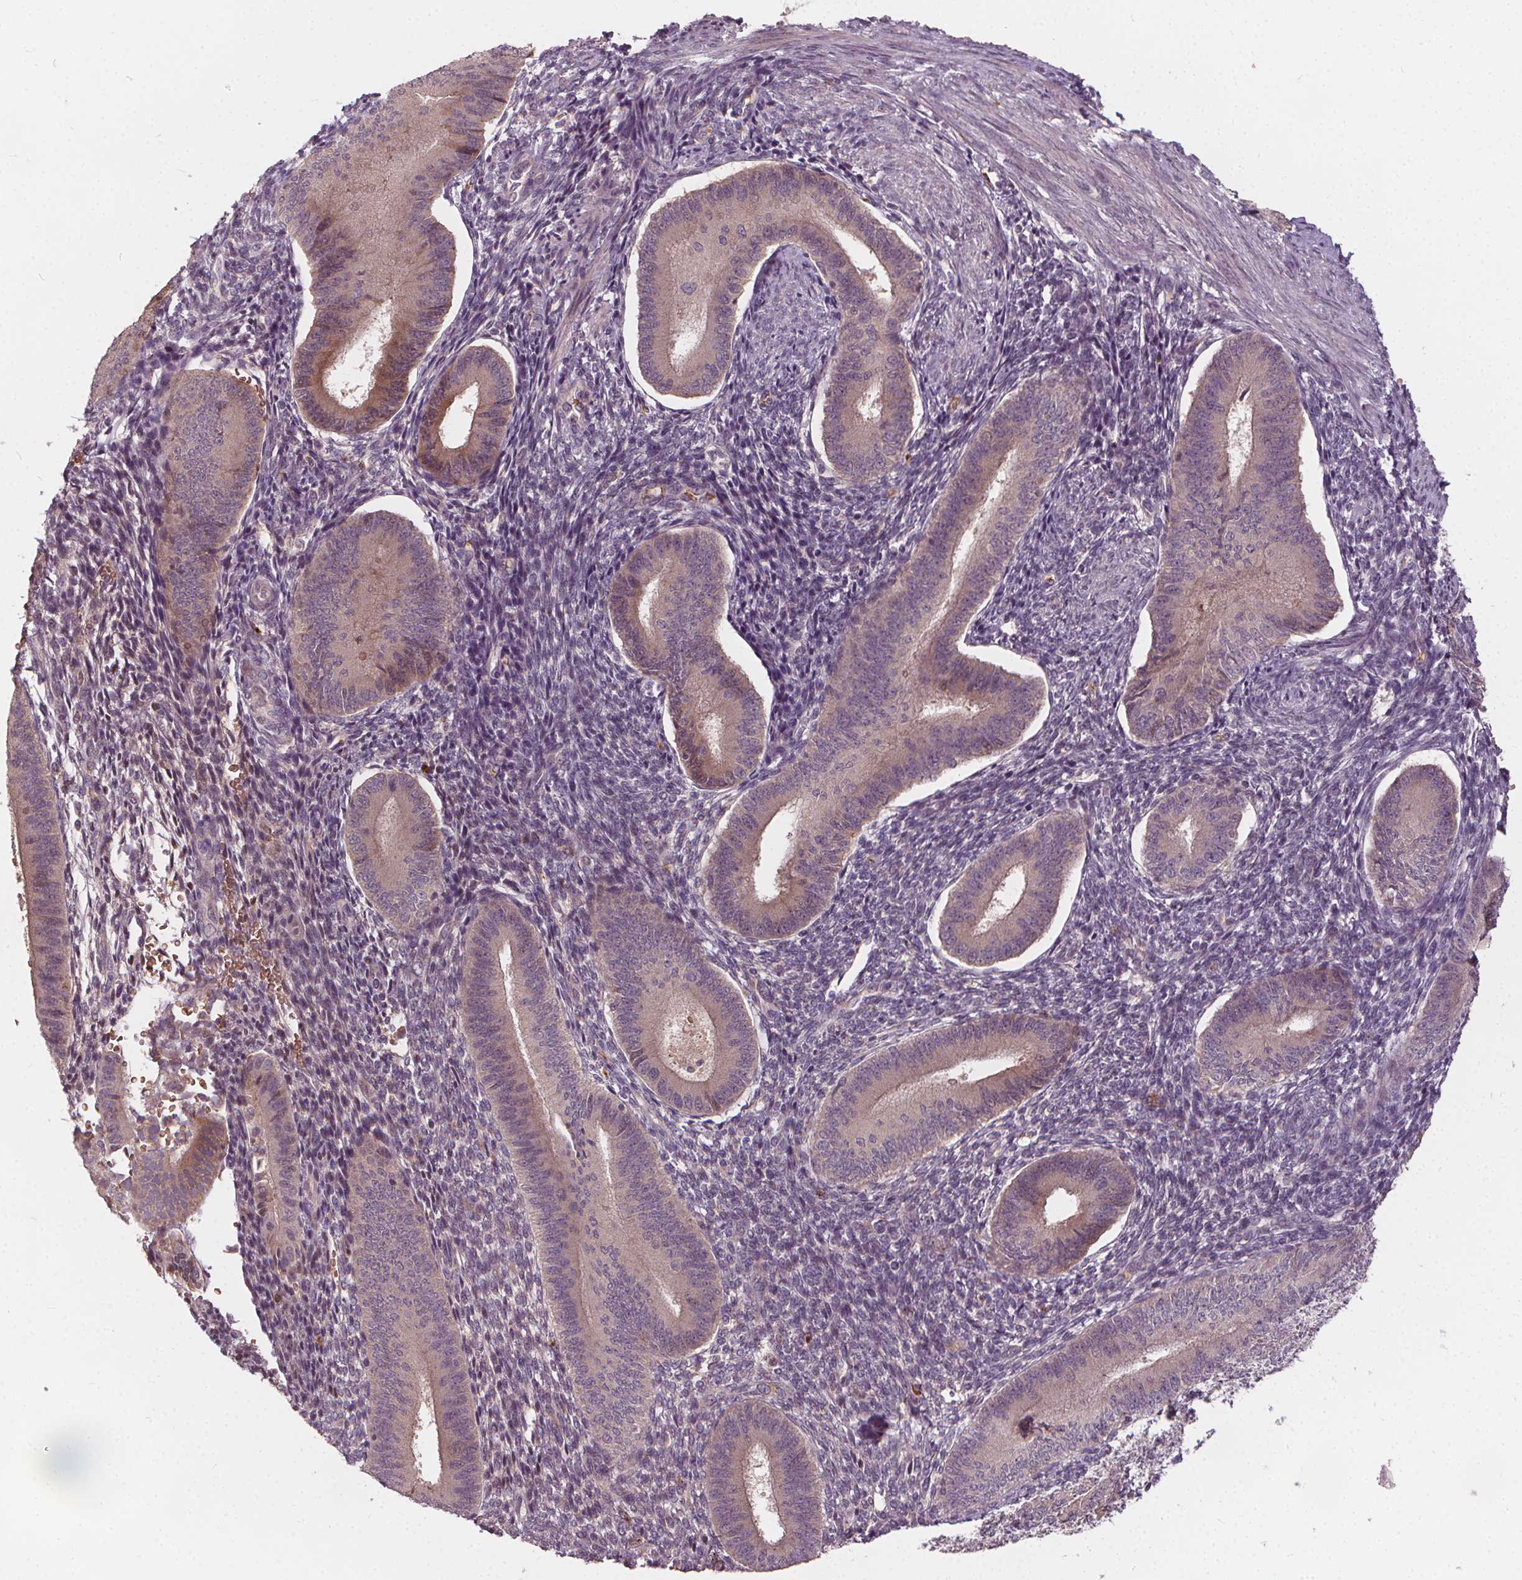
{"staining": {"intensity": "weak", "quantity": "<25%", "location": "cytoplasmic/membranous"}, "tissue": "endometrium", "cell_type": "Cells in endometrial stroma", "image_type": "normal", "snomed": [{"axis": "morphology", "description": "Normal tissue, NOS"}, {"axis": "topography", "description": "Endometrium"}], "caption": "Micrograph shows no significant protein staining in cells in endometrial stroma of unremarkable endometrium. (DAB (3,3'-diaminobenzidine) immunohistochemistry (IHC), high magnification).", "gene": "IPO13", "patient": {"sex": "female", "age": 39}}